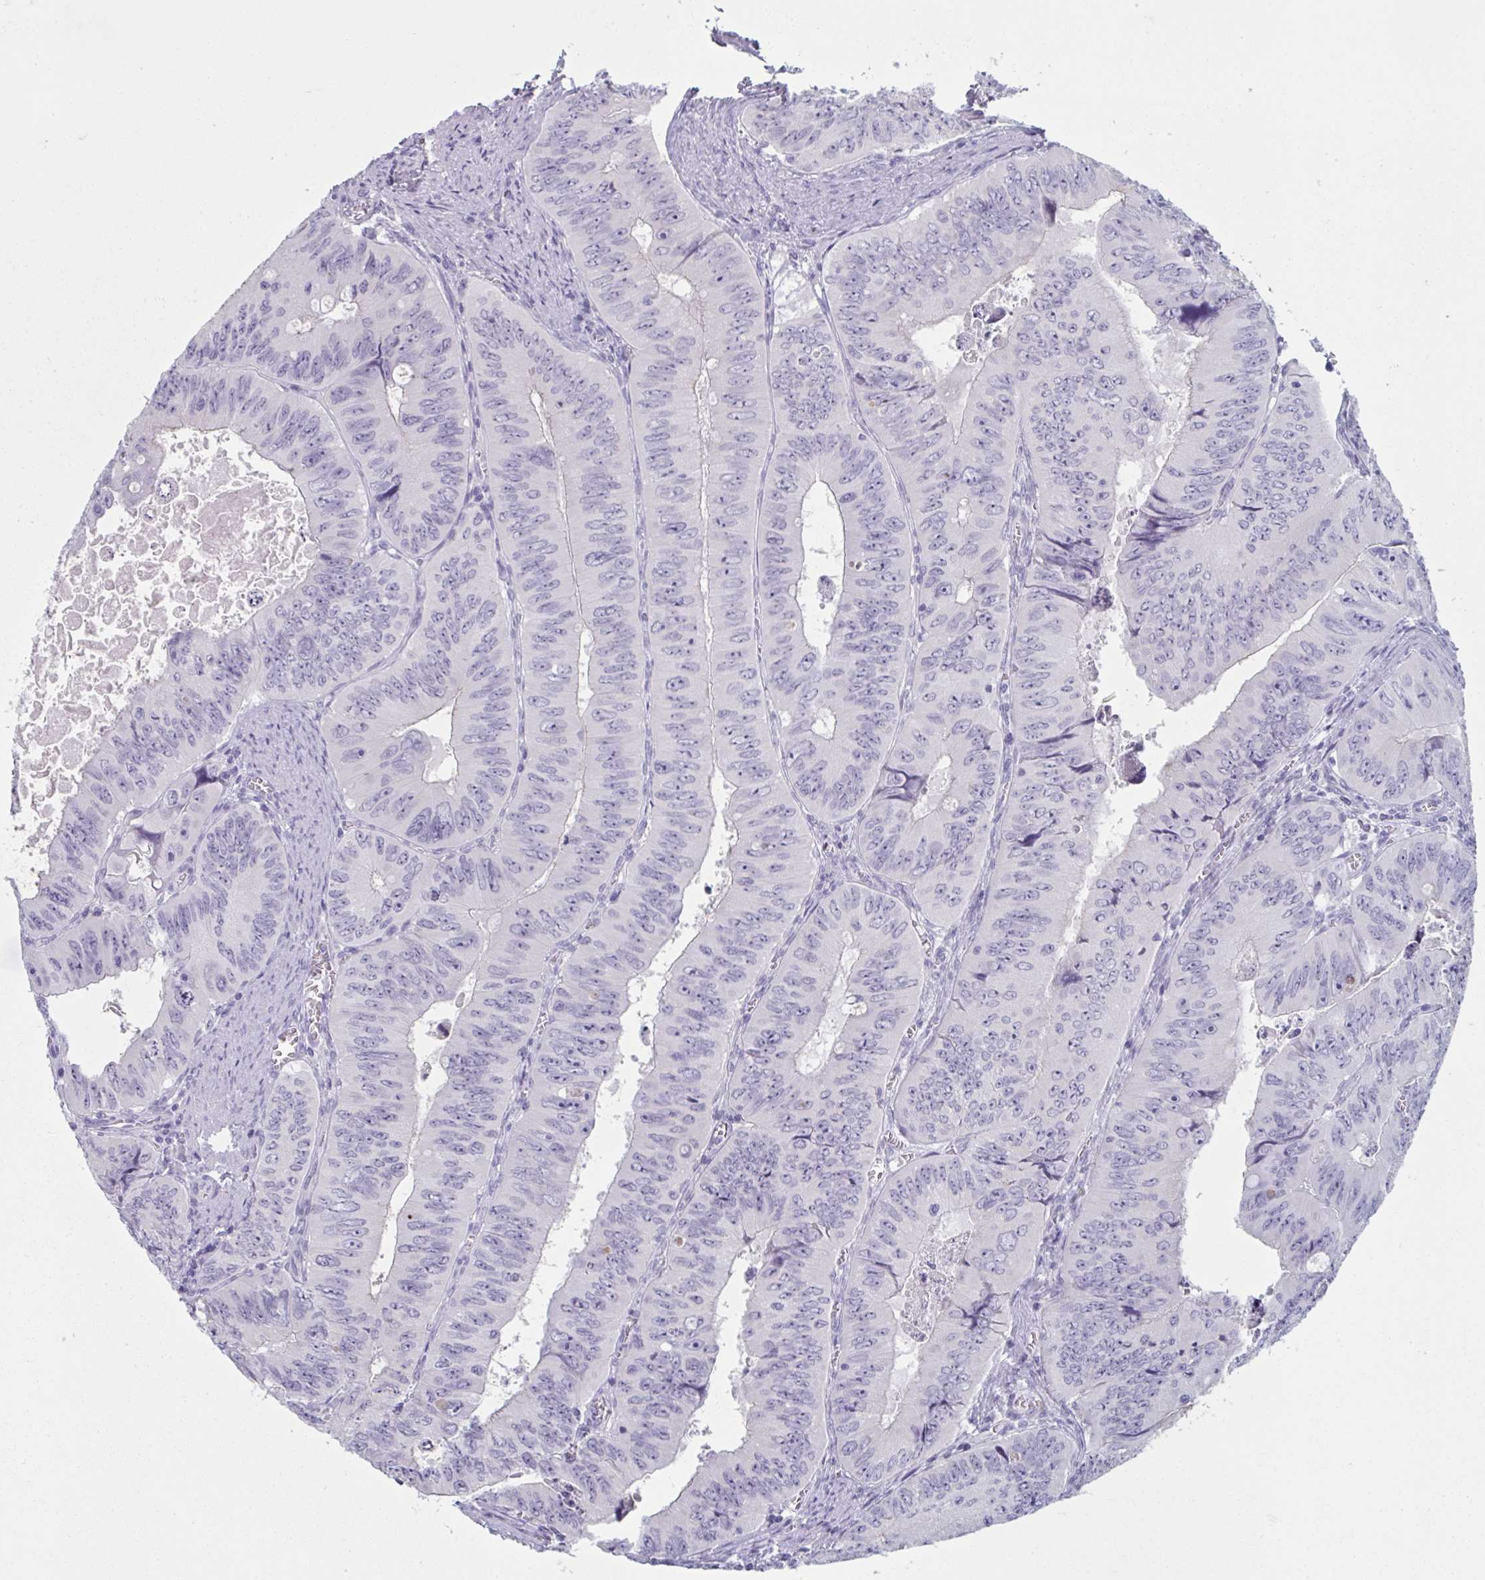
{"staining": {"intensity": "negative", "quantity": "none", "location": "none"}, "tissue": "colorectal cancer", "cell_type": "Tumor cells", "image_type": "cancer", "snomed": [{"axis": "morphology", "description": "Adenocarcinoma, NOS"}, {"axis": "topography", "description": "Colon"}], "caption": "IHC image of neoplastic tissue: colorectal cancer (adenocarcinoma) stained with DAB exhibits no significant protein positivity in tumor cells.", "gene": "NDUFC2", "patient": {"sex": "female", "age": 84}}